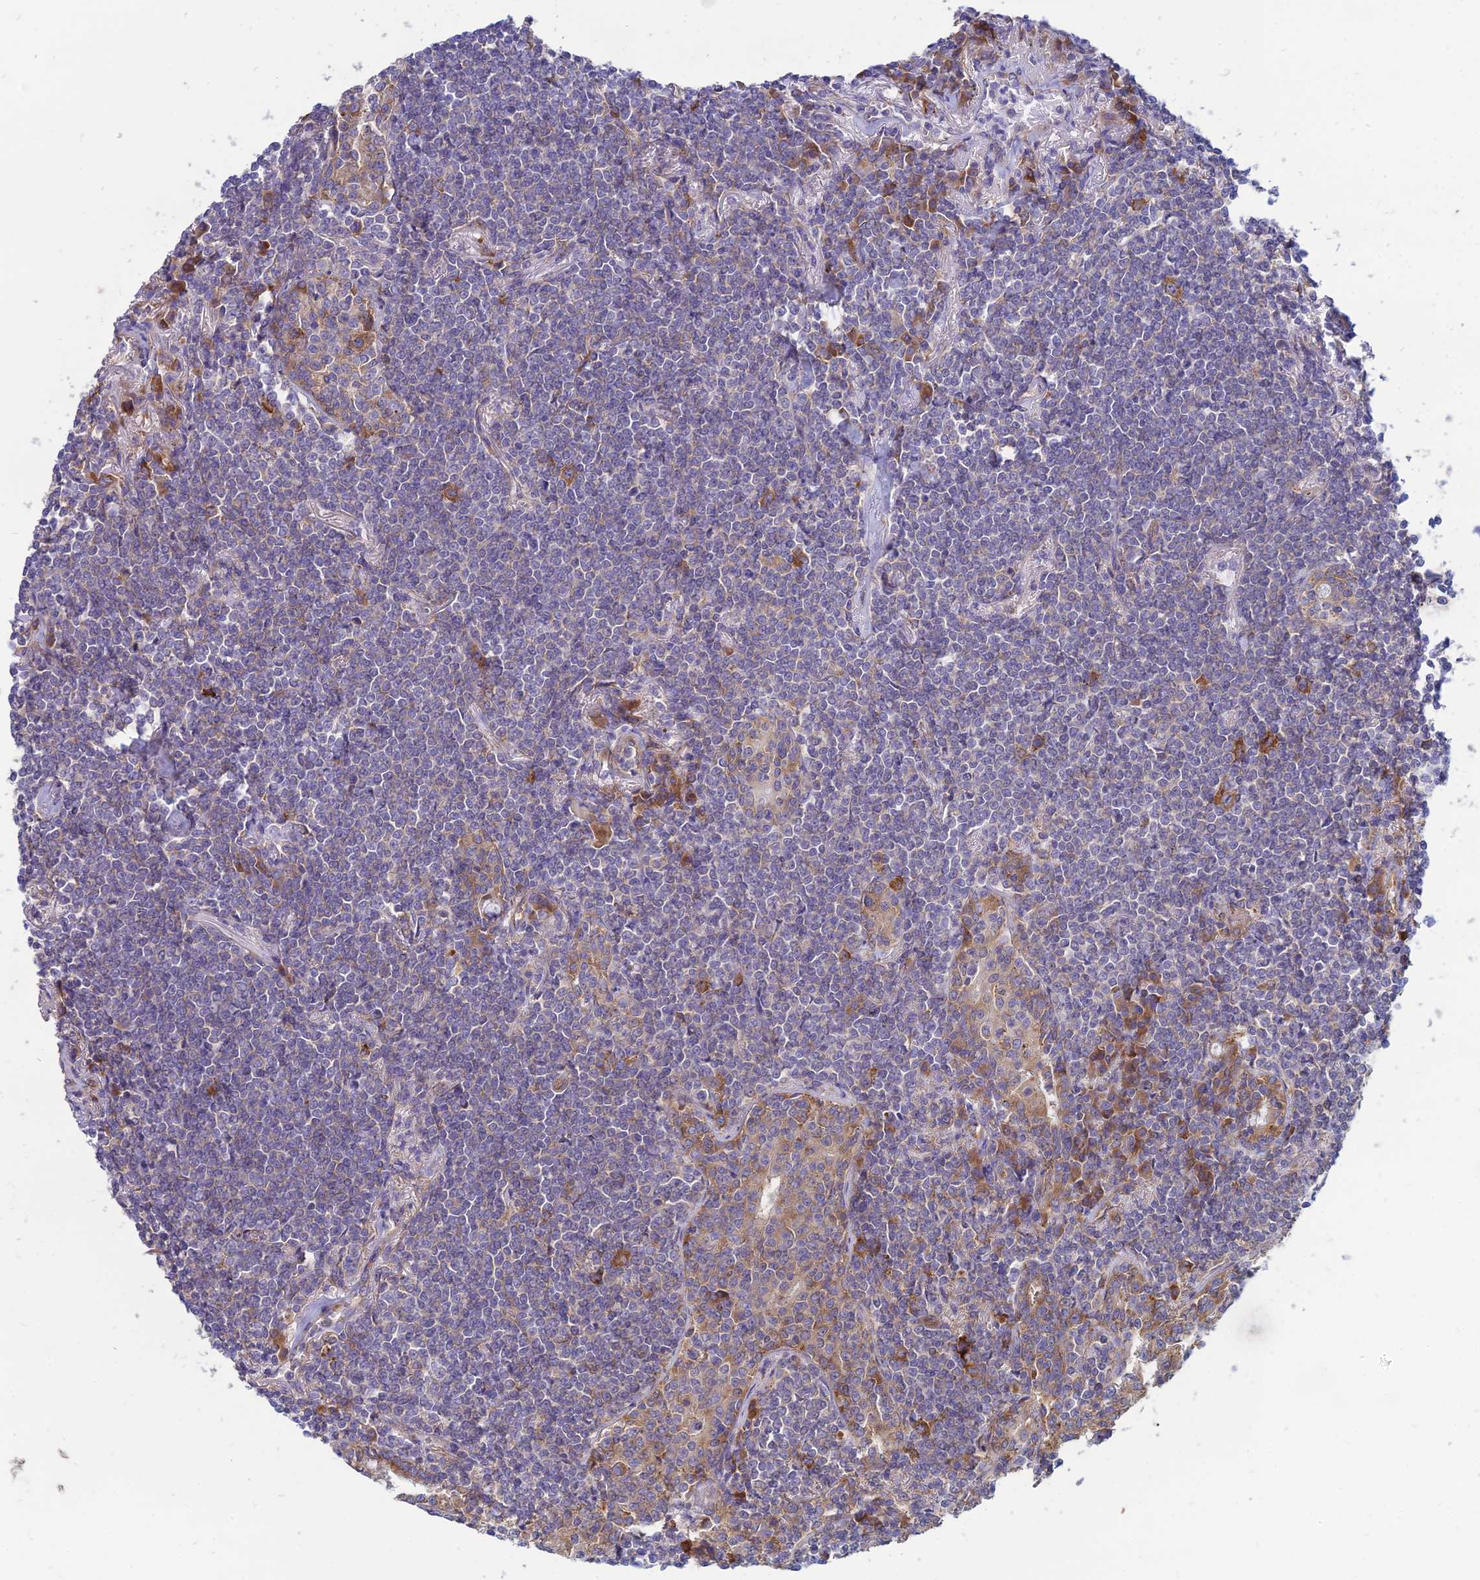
{"staining": {"intensity": "moderate", "quantity": "<25%", "location": "cytoplasmic/membranous"}, "tissue": "lymphoma", "cell_type": "Tumor cells", "image_type": "cancer", "snomed": [{"axis": "morphology", "description": "Malignant lymphoma, non-Hodgkin's type, Low grade"}, {"axis": "topography", "description": "Lung"}], "caption": "This photomicrograph displays immunohistochemistry staining of malignant lymphoma, non-Hodgkin's type (low-grade), with low moderate cytoplasmic/membranous positivity in approximately <25% of tumor cells.", "gene": "TXLNA", "patient": {"sex": "female", "age": 71}}